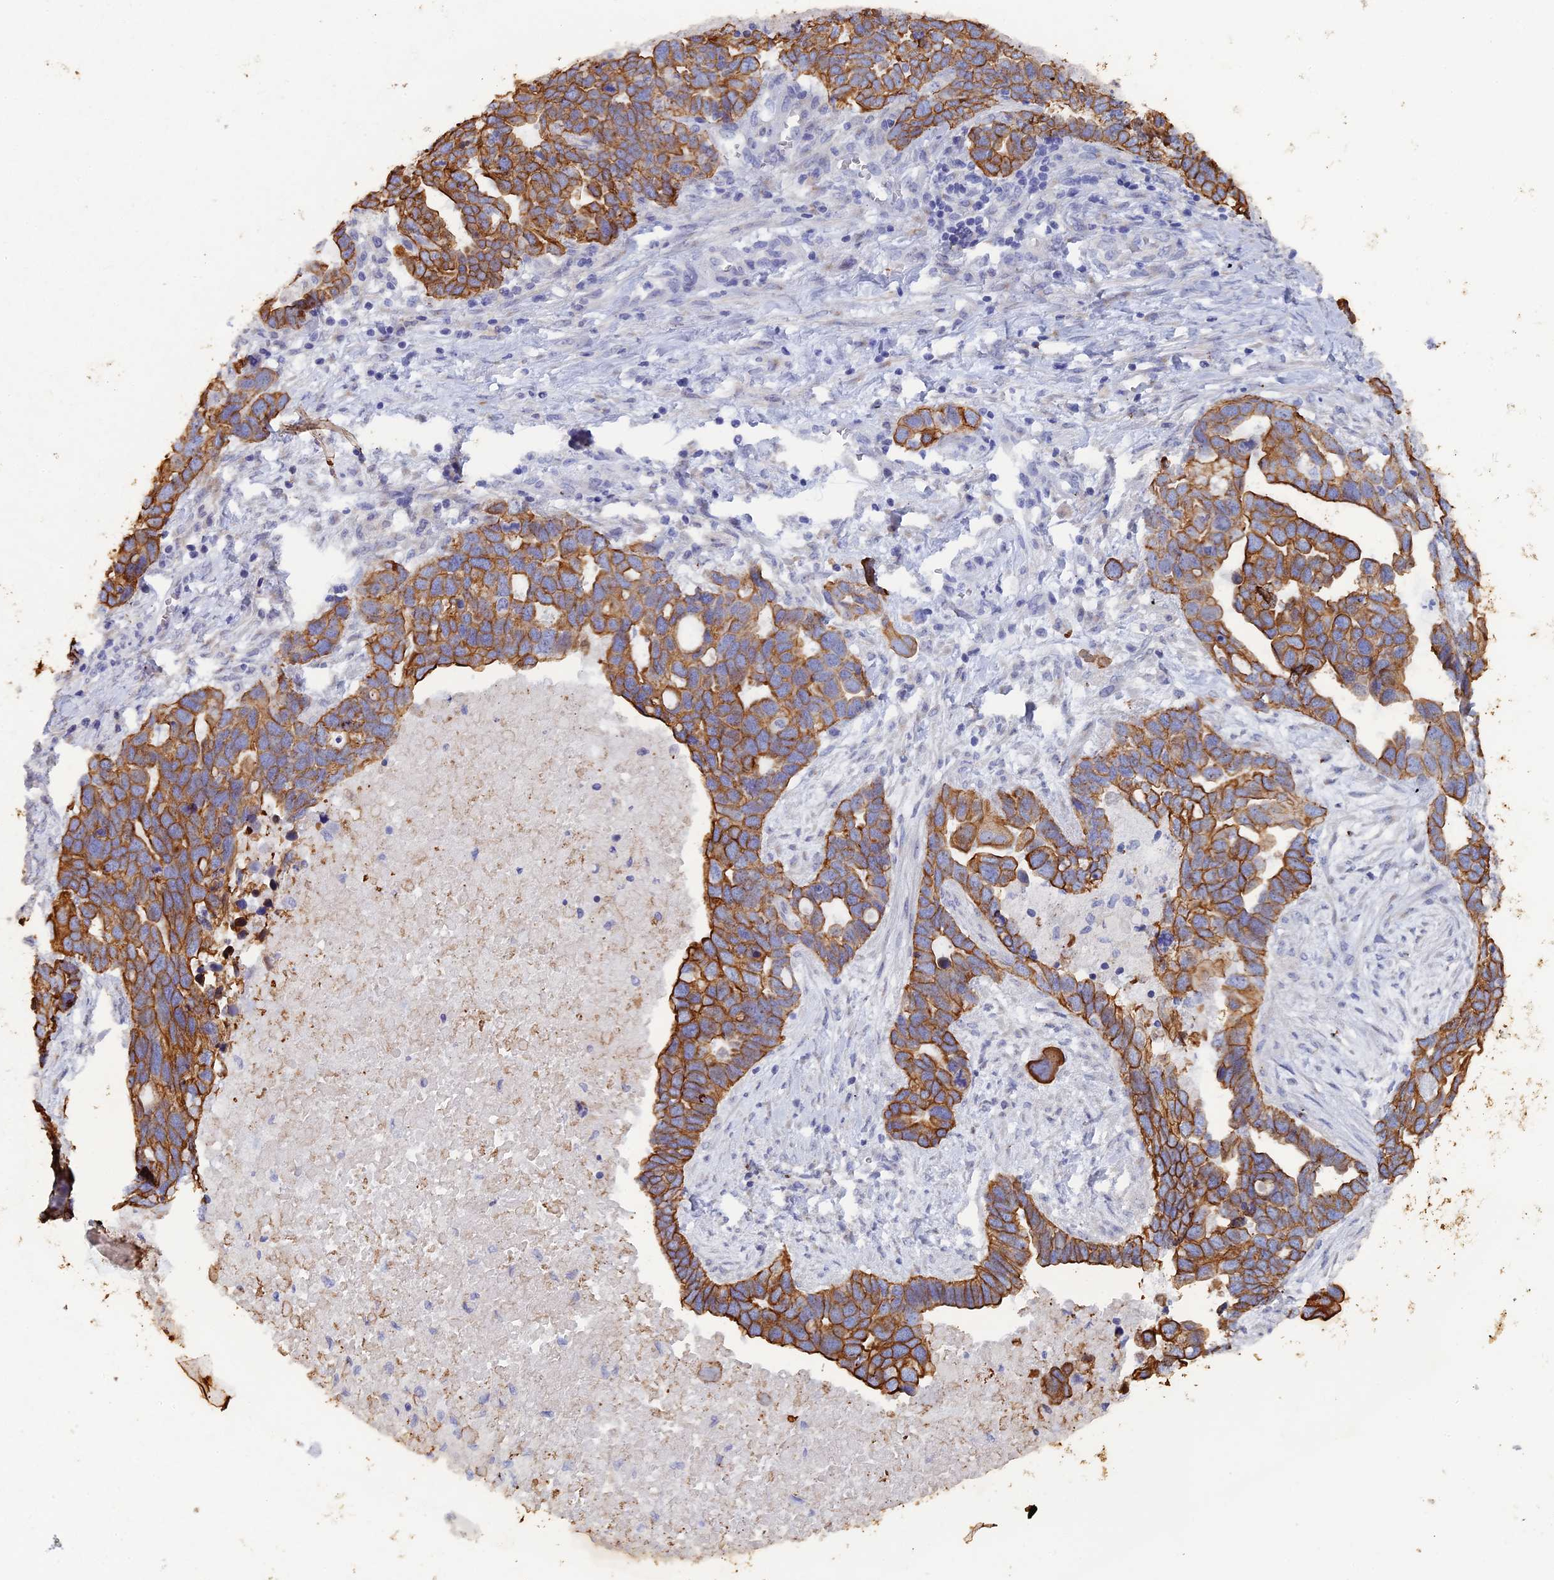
{"staining": {"intensity": "strong", "quantity": ">75%", "location": "cytoplasmic/membranous"}, "tissue": "ovarian cancer", "cell_type": "Tumor cells", "image_type": "cancer", "snomed": [{"axis": "morphology", "description": "Cystadenocarcinoma, serous, NOS"}, {"axis": "topography", "description": "Ovary"}], "caption": "Serous cystadenocarcinoma (ovarian) tissue displays strong cytoplasmic/membranous positivity in approximately >75% of tumor cells The protein of interest is shown in brown color, while the nuclei are stained blue.", "gene": "SRFBP1", "patient": {"sex": "female", "age": 54}}